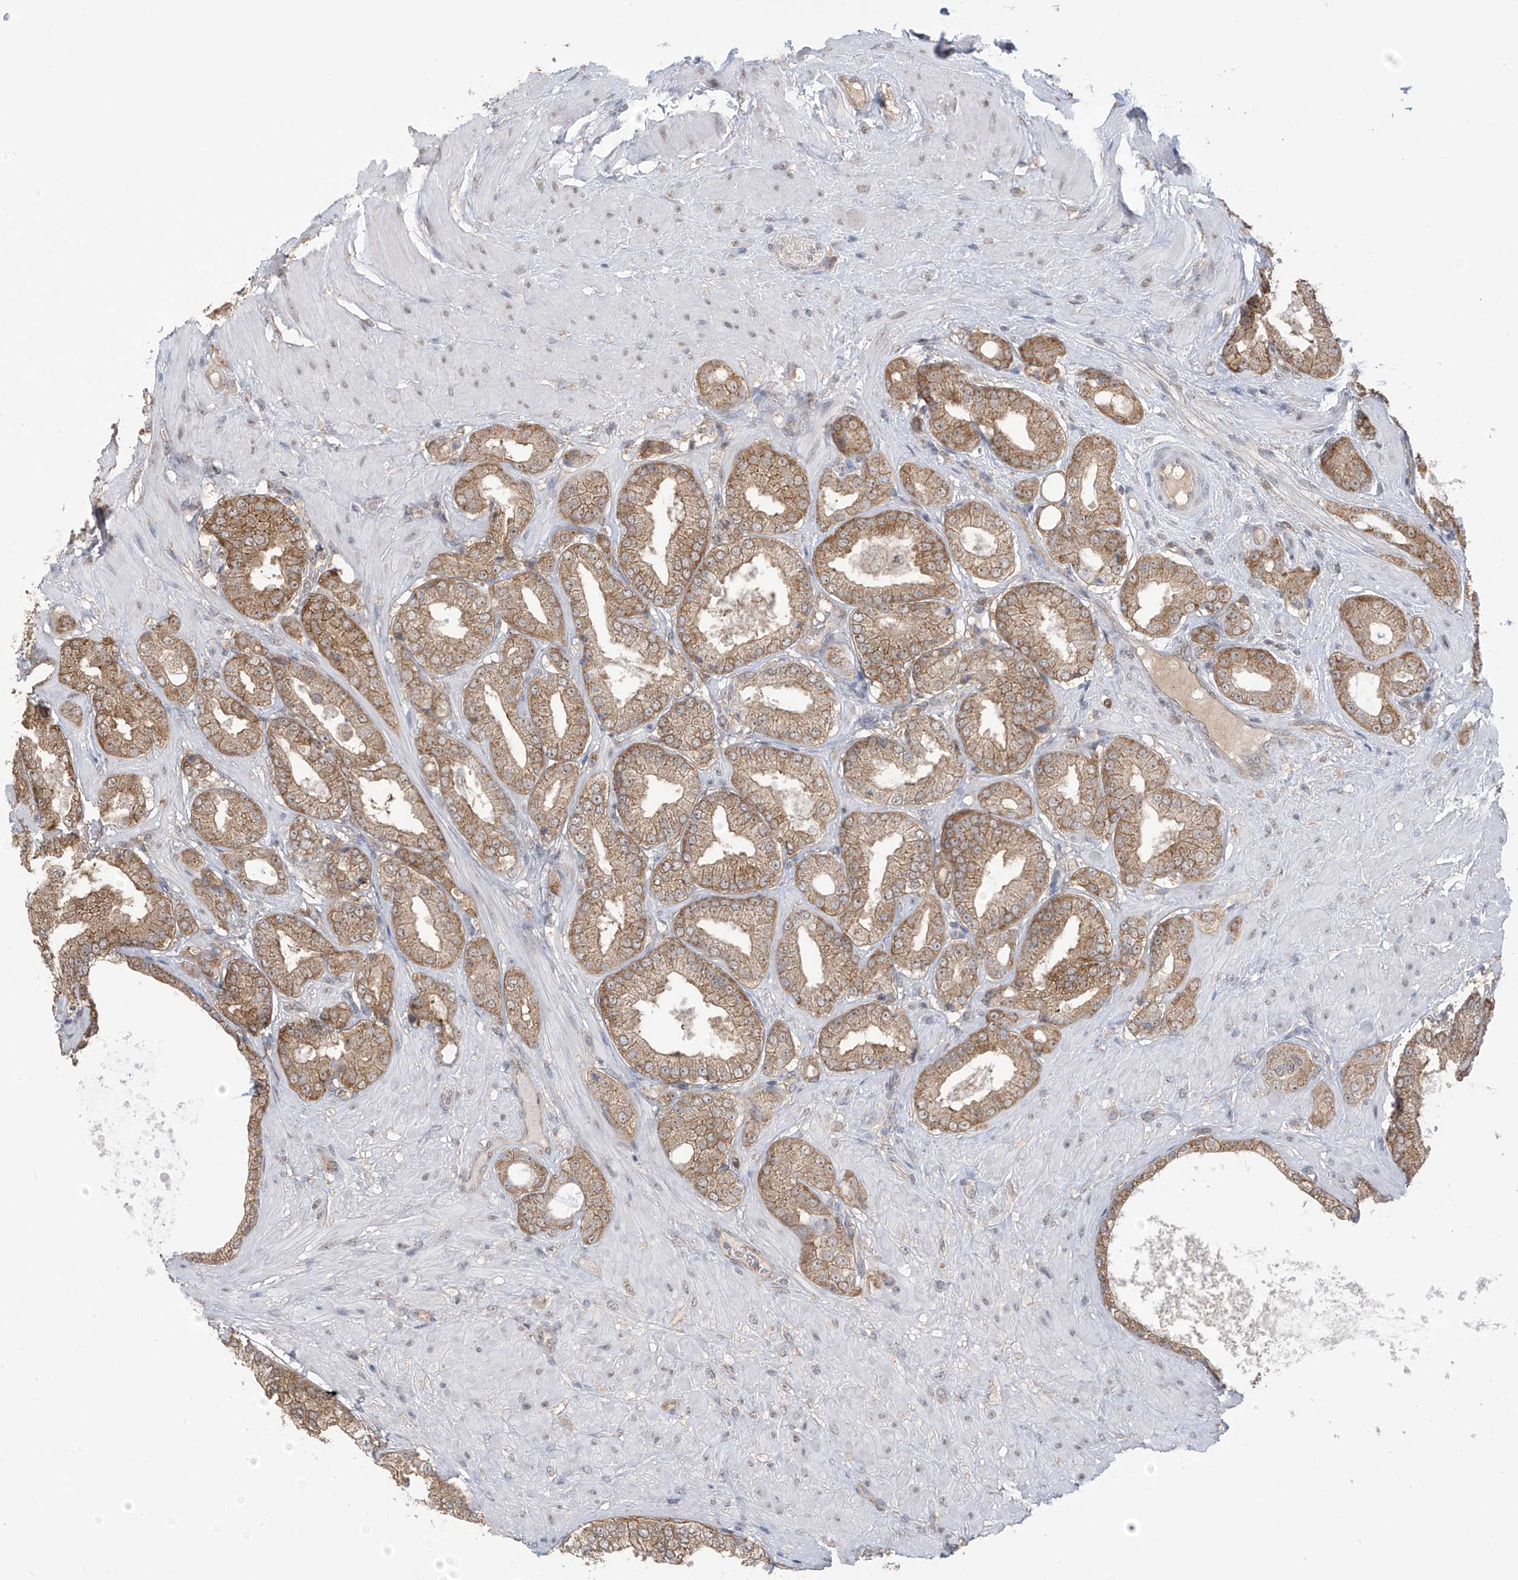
{"staining": {"intensity": "moderate", "quantity": ">75%", "location": "cytoplasmic/membranous"}, "tissue": "prostate cancer", "cell_type": "Tumor cells", "image_type": "cancer", "snomed": [{"axis": "morphology", "description": "Adenocarcinoma, Low grade"}, {"axis": "topography", "description": "Prostate"}], "caption": "A brown stain highlights moderate cytoplasmic/membranous staining of a protein in human prostate low-grade adenocarcinoma tumor cells. Nuclei are stained in blue.", "gene": "KIAA1522", "patient": {"sex": "male", "age": 63}}